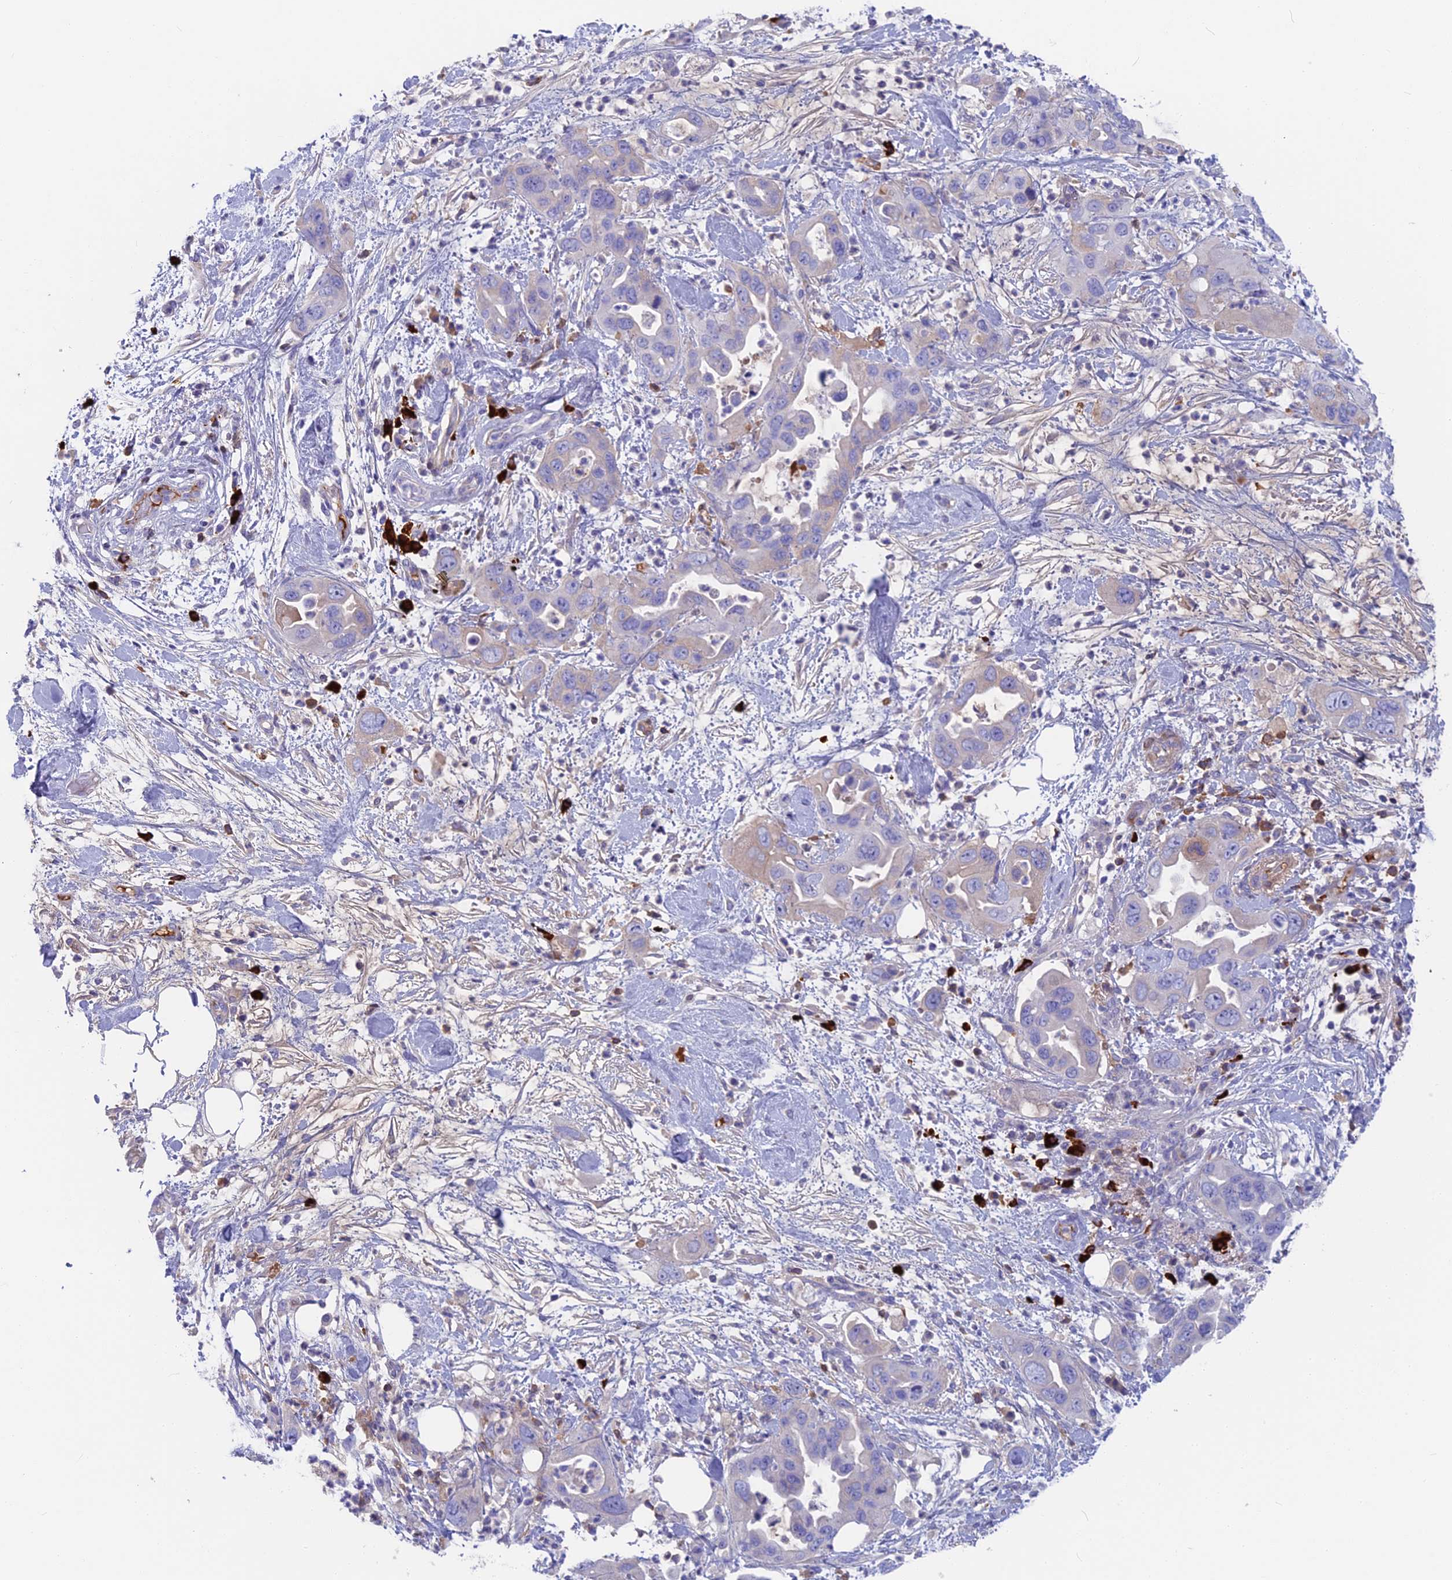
{"staining": {"intensity": "negative", "quantity": "none", "location": "none"}, "tissue": "pancreatic cancer", "cell_type": "Tumor cells", "image_type": "cancer", "snomed": [{"axis": "morphology", "description": "Adenocarcinoma, NOS"}, {"axis": "topography", "description": "Pancreas"}], "caption": "A photomicrograph of human adenocarcinoma (pancreatic) is negative for staining in tumor cells.", "gene": "SNAP91", "patient": {"sex": "female", "age": 71}}